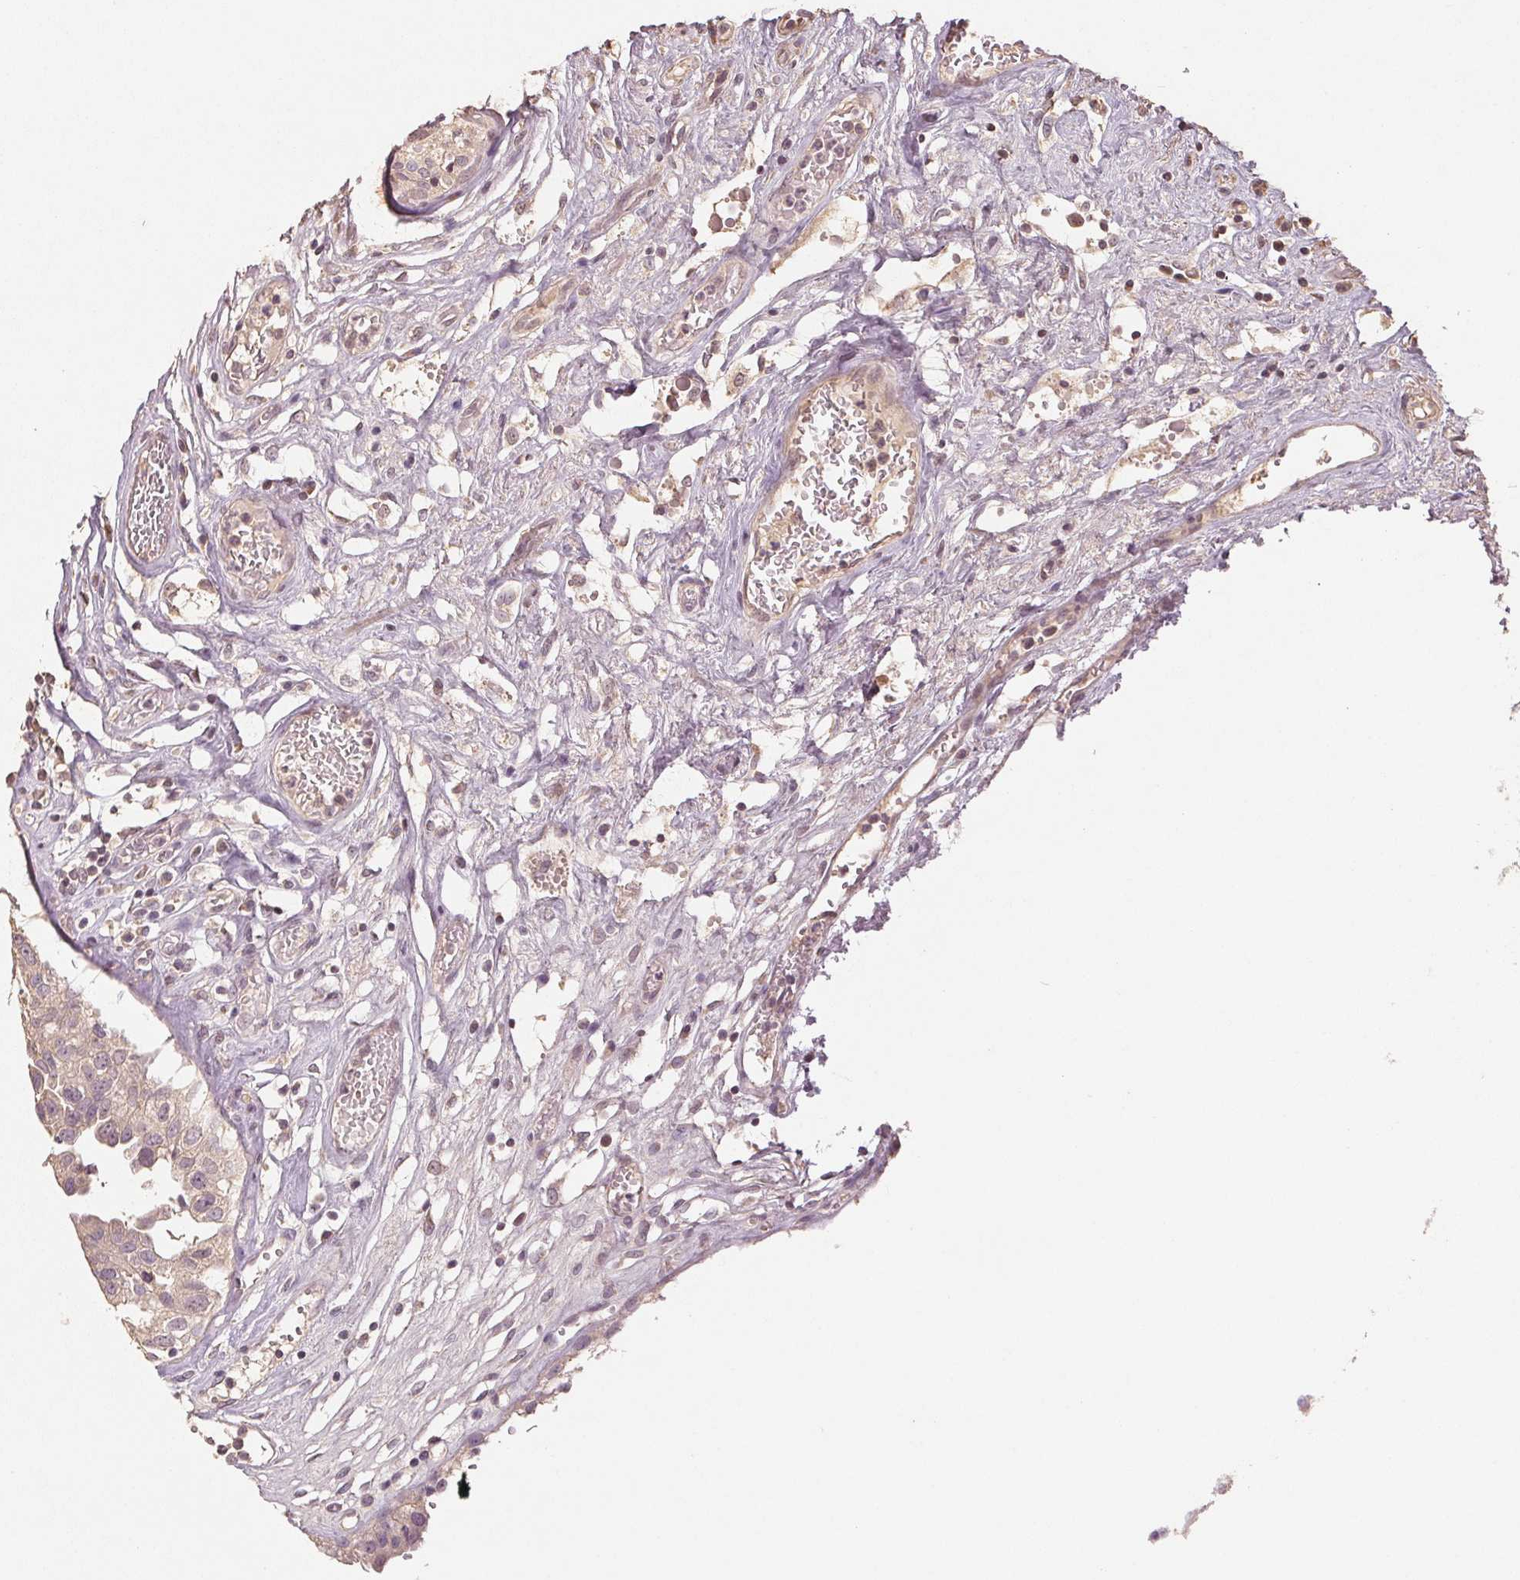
{"staining": {"intensity": "negative", "quantity": "none", "location": "none"}, "tissue": "renal cancer", "cell_type": "Tumor cells", "image_type": "cancer", "snomed": [{"axis": "morphology", "description": "Adenocarcinoma, NOS"}, {"axis": "topography", "description": "Urinary bladder"}], "caption": "Tumor cells are negative for brown protein staining in adenocarcinoma (renal).", "gene": "COX14", "patient": {"sex": "male", "age": 61}}